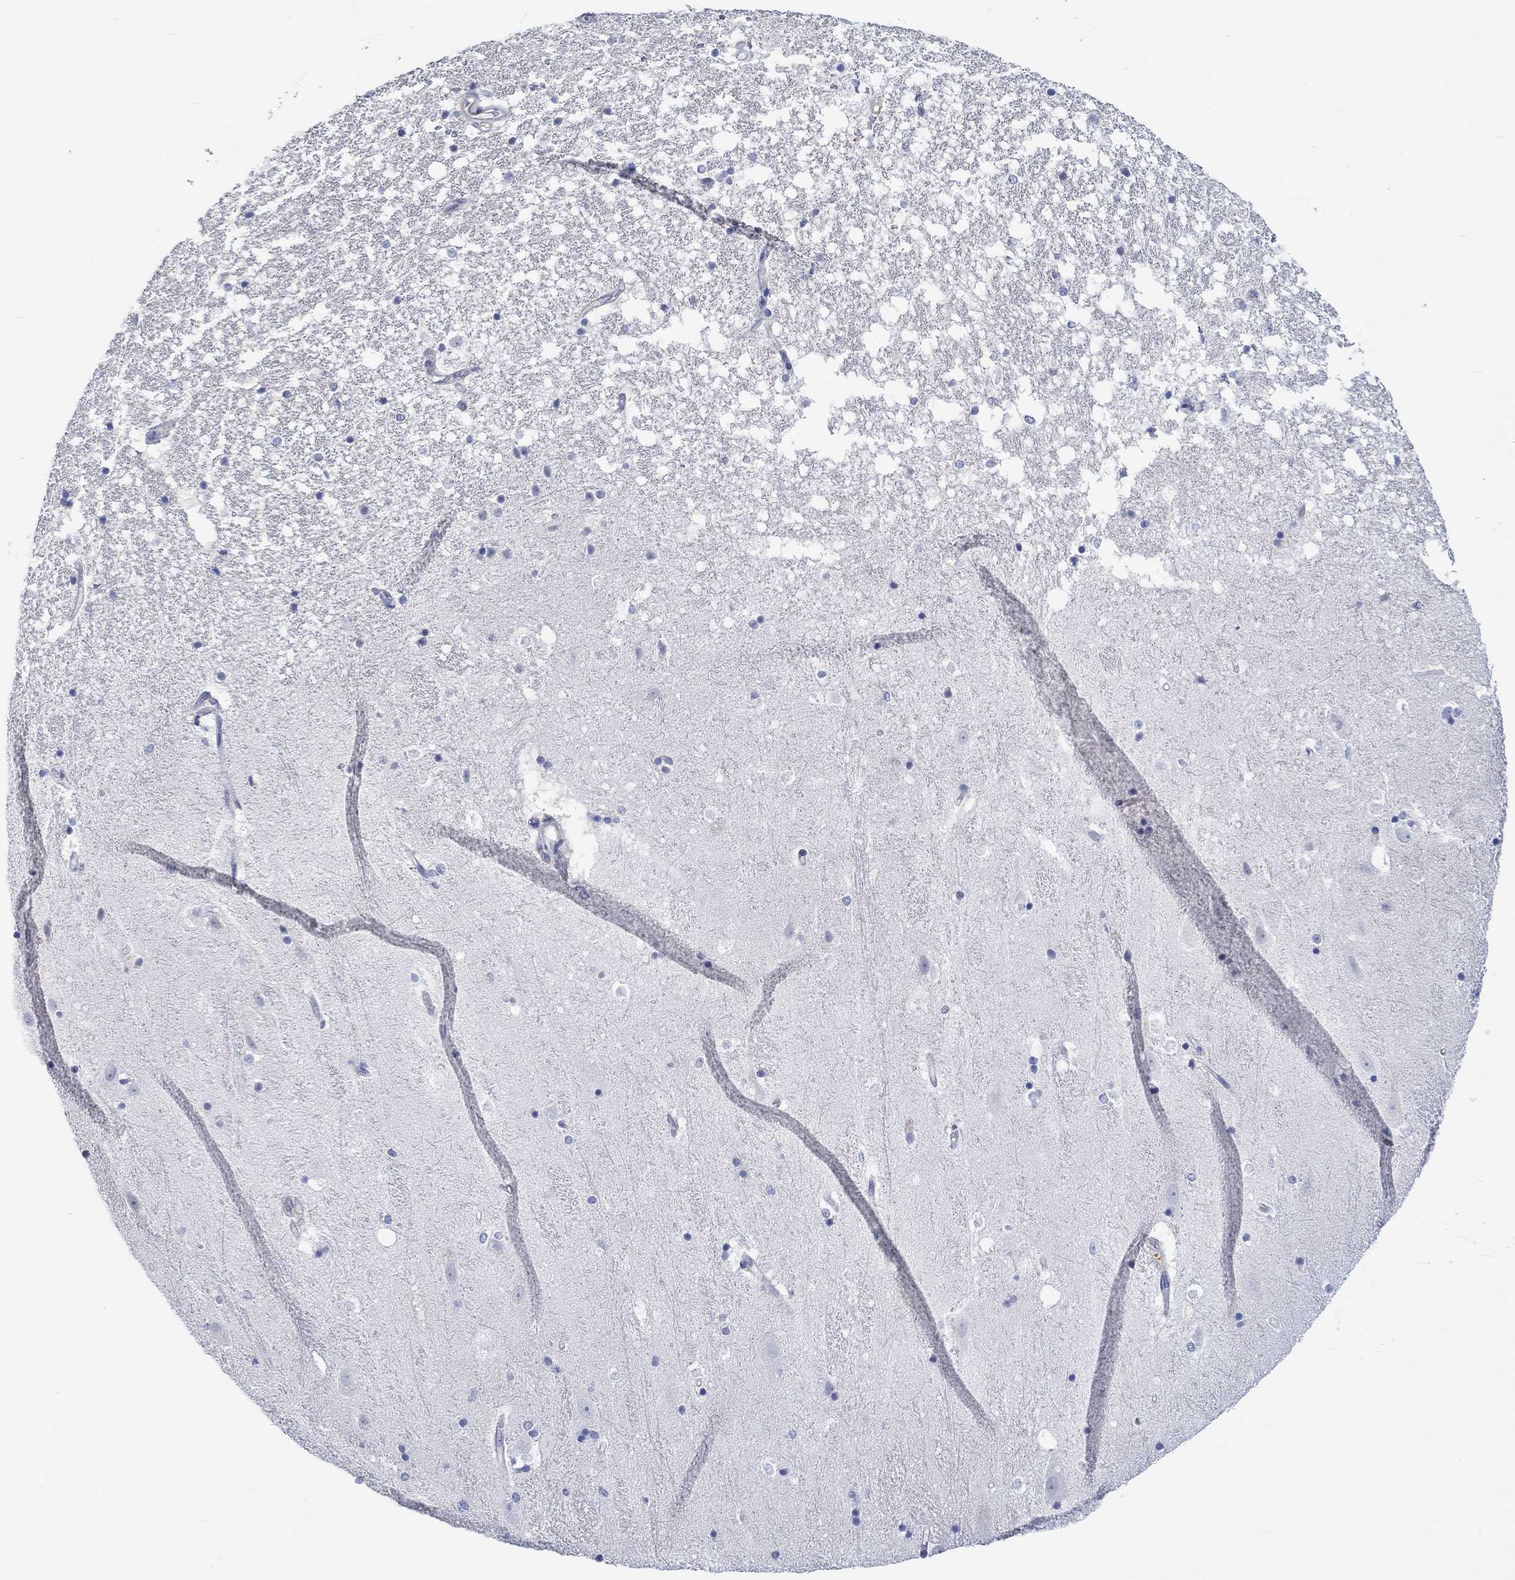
{"staining": {"intensity": "negative", "quantity": "none", "location": "none"}, "tissue": "hippocampus", "cell_type": "Glial cells", "image_type": "normal", "snomed": [{"axis": "morphology", "description": "Normal tissue, NOS"}, {"axis": "topography", "description": "Hippocampus"}], "caption": "This is a micrograph of immunohistochemistry (IHC) staining of unremarkable hippocampus, which shows no positivity in glial cells. (Brightfield microscopy of DAB immunohistochemistry (IHC) at high magnification).", "gene": "AGRP", "patient": {"sex": "male", "age": 49}}